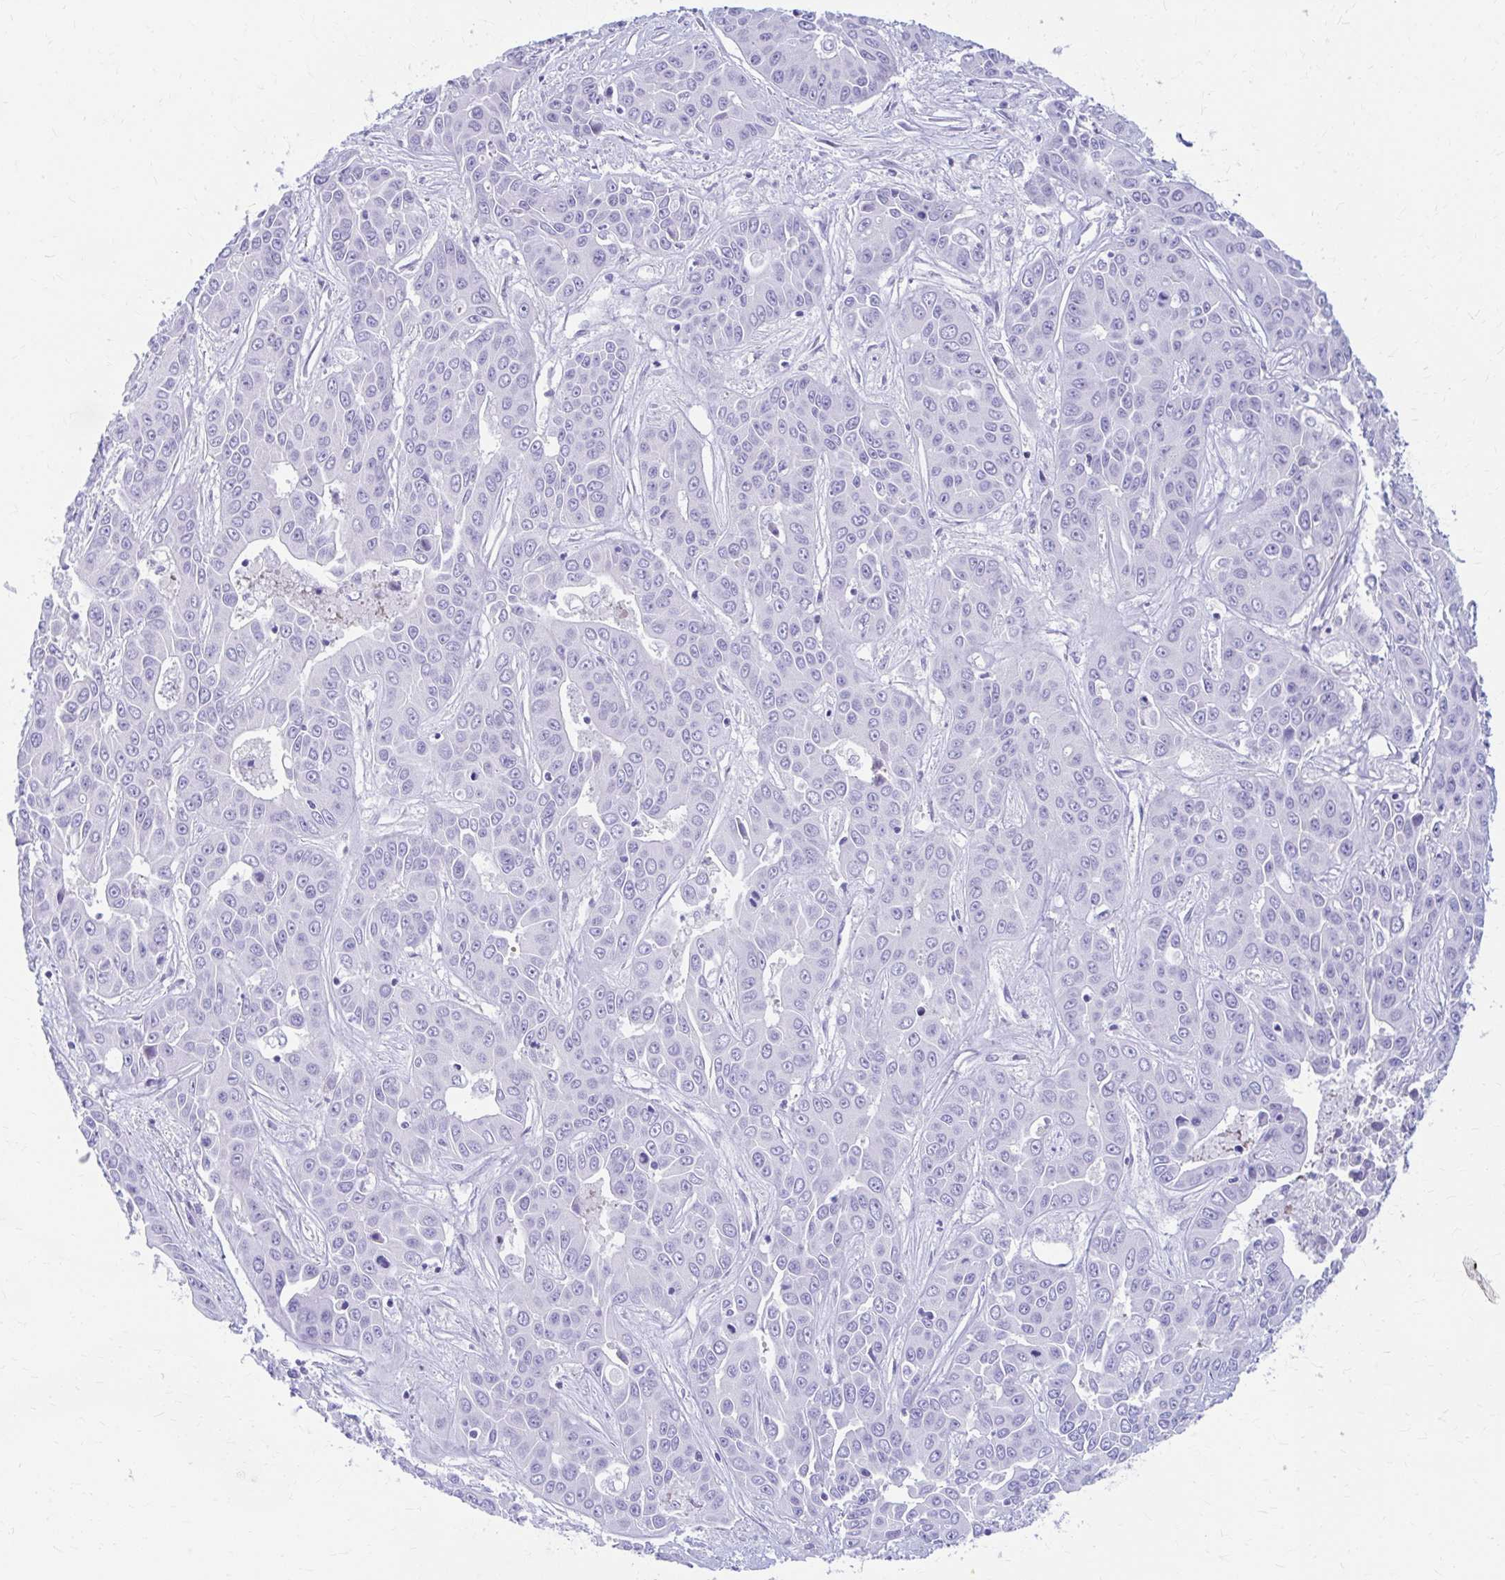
{"staining": {"intensity": "negative", "quantity": "none", "location": "none"}, "tissue": "liver cancer", "cell_type": "Tumor cells", "image_type": "cancer", "snomed": [{"axis": "morphology", "description": "Cholangiocarcinoma"}, {"axis": "topography", "description": "Liver"}], "caption": "Cholangiocarcinoma (liver) stained for a protein using immunohistochemistry (IHC) demonstrates no staining tumor cells.", "gene": "NSG2", "patient": {"sex": "female", "age": 52}}